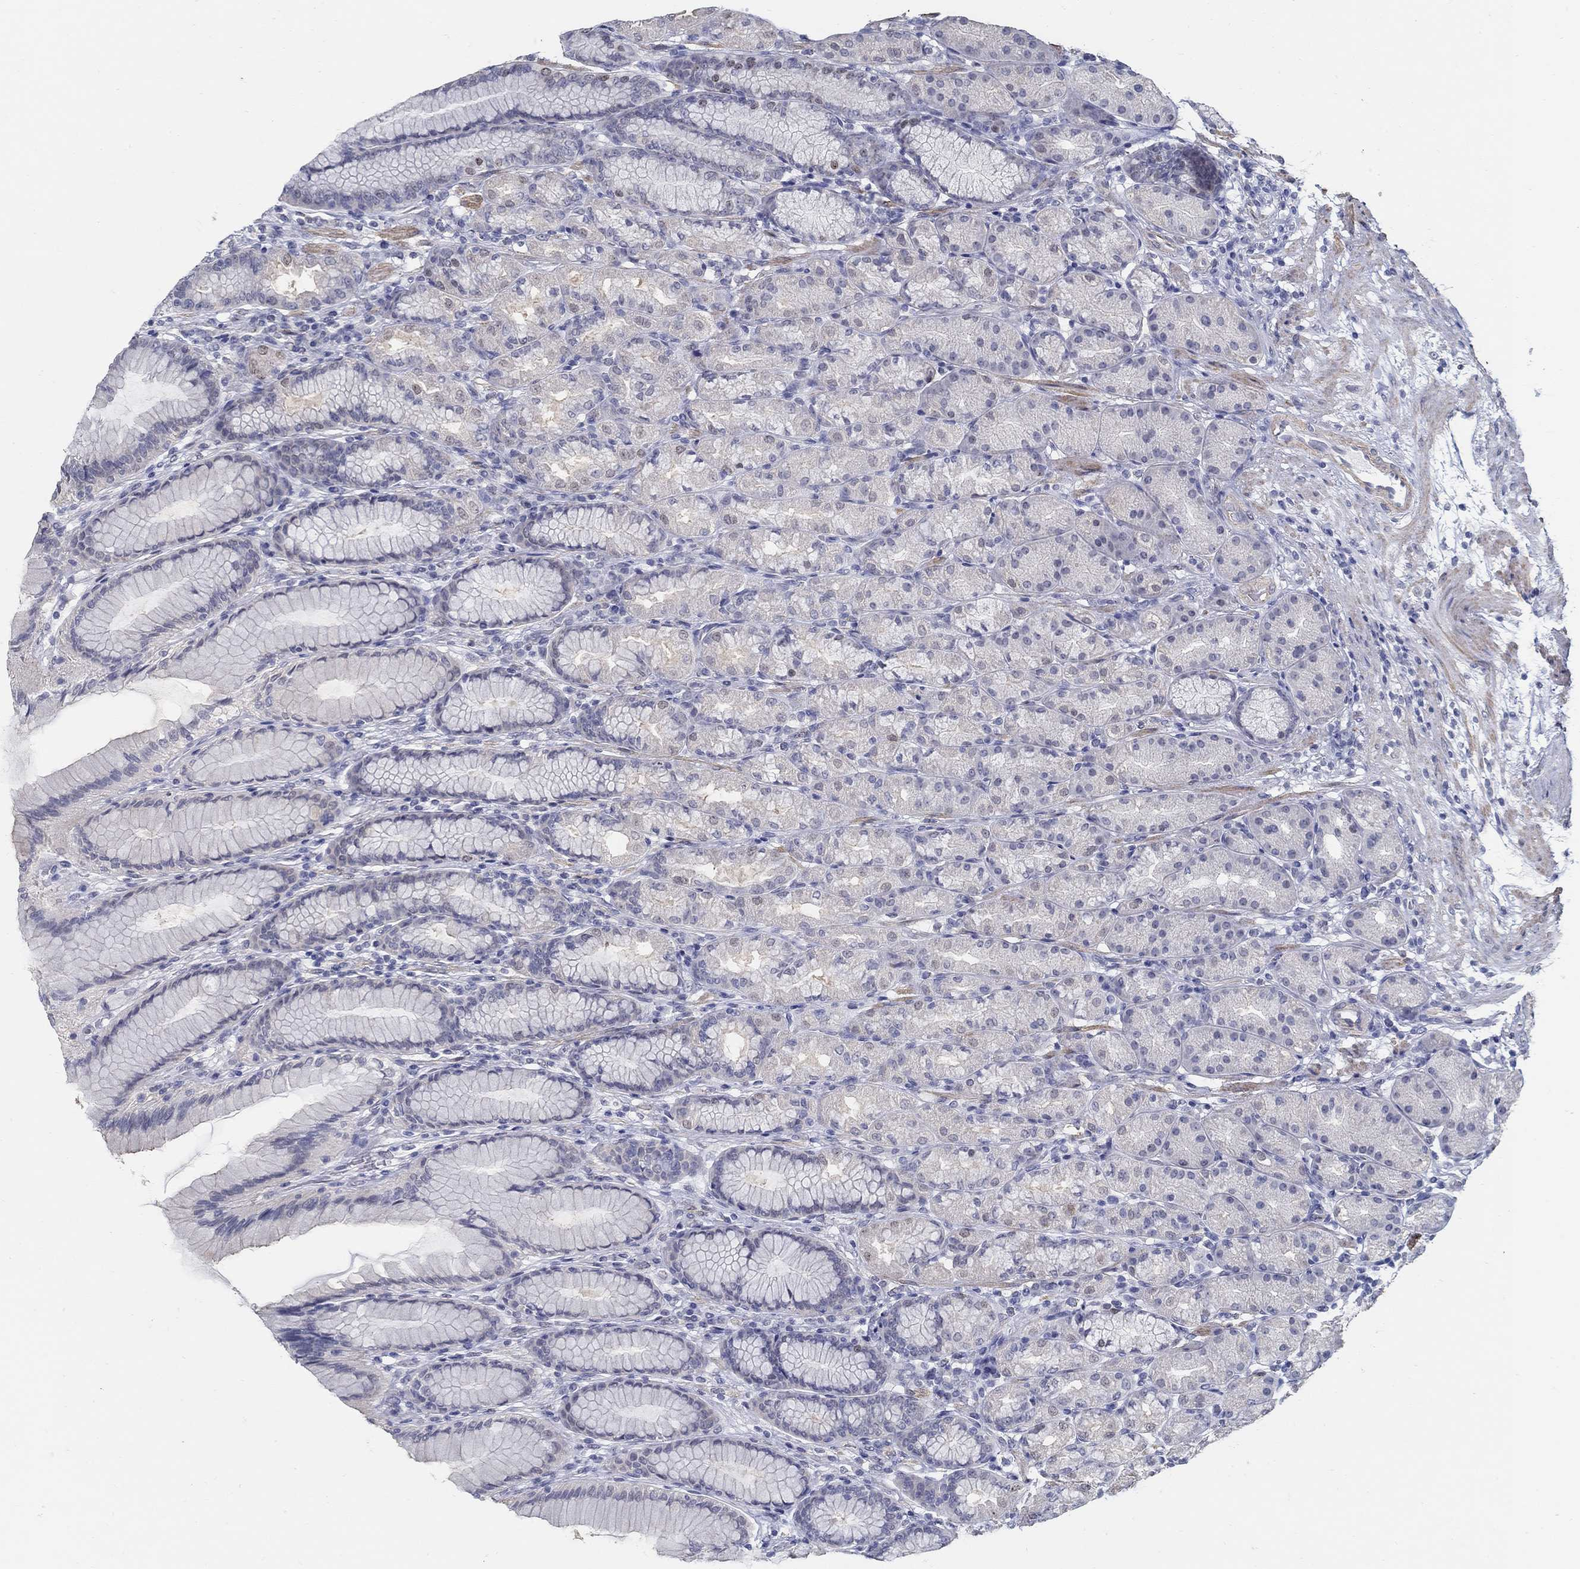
{"staining": {"intensity": "negative", "quantity": "none", "location": "none"}, "tissue": "stomach", "cell_type": "Glandular cells", "image_type": "normal", "snomed": [{"axis": "morphology", "description": "Normal tissue, NOS"}, {"axis": "morphology", "description": "Adenocarcinoma, NOS"}, {"axis": "topography", "description": "Stomach"}], "caption": "There is no significant expression in glandular cells of stomach. (DAB IHC visualized using brightfield microscopy, high magnification).", "gene": "USP29", "patient": {"sex": "female", "age": 79}}